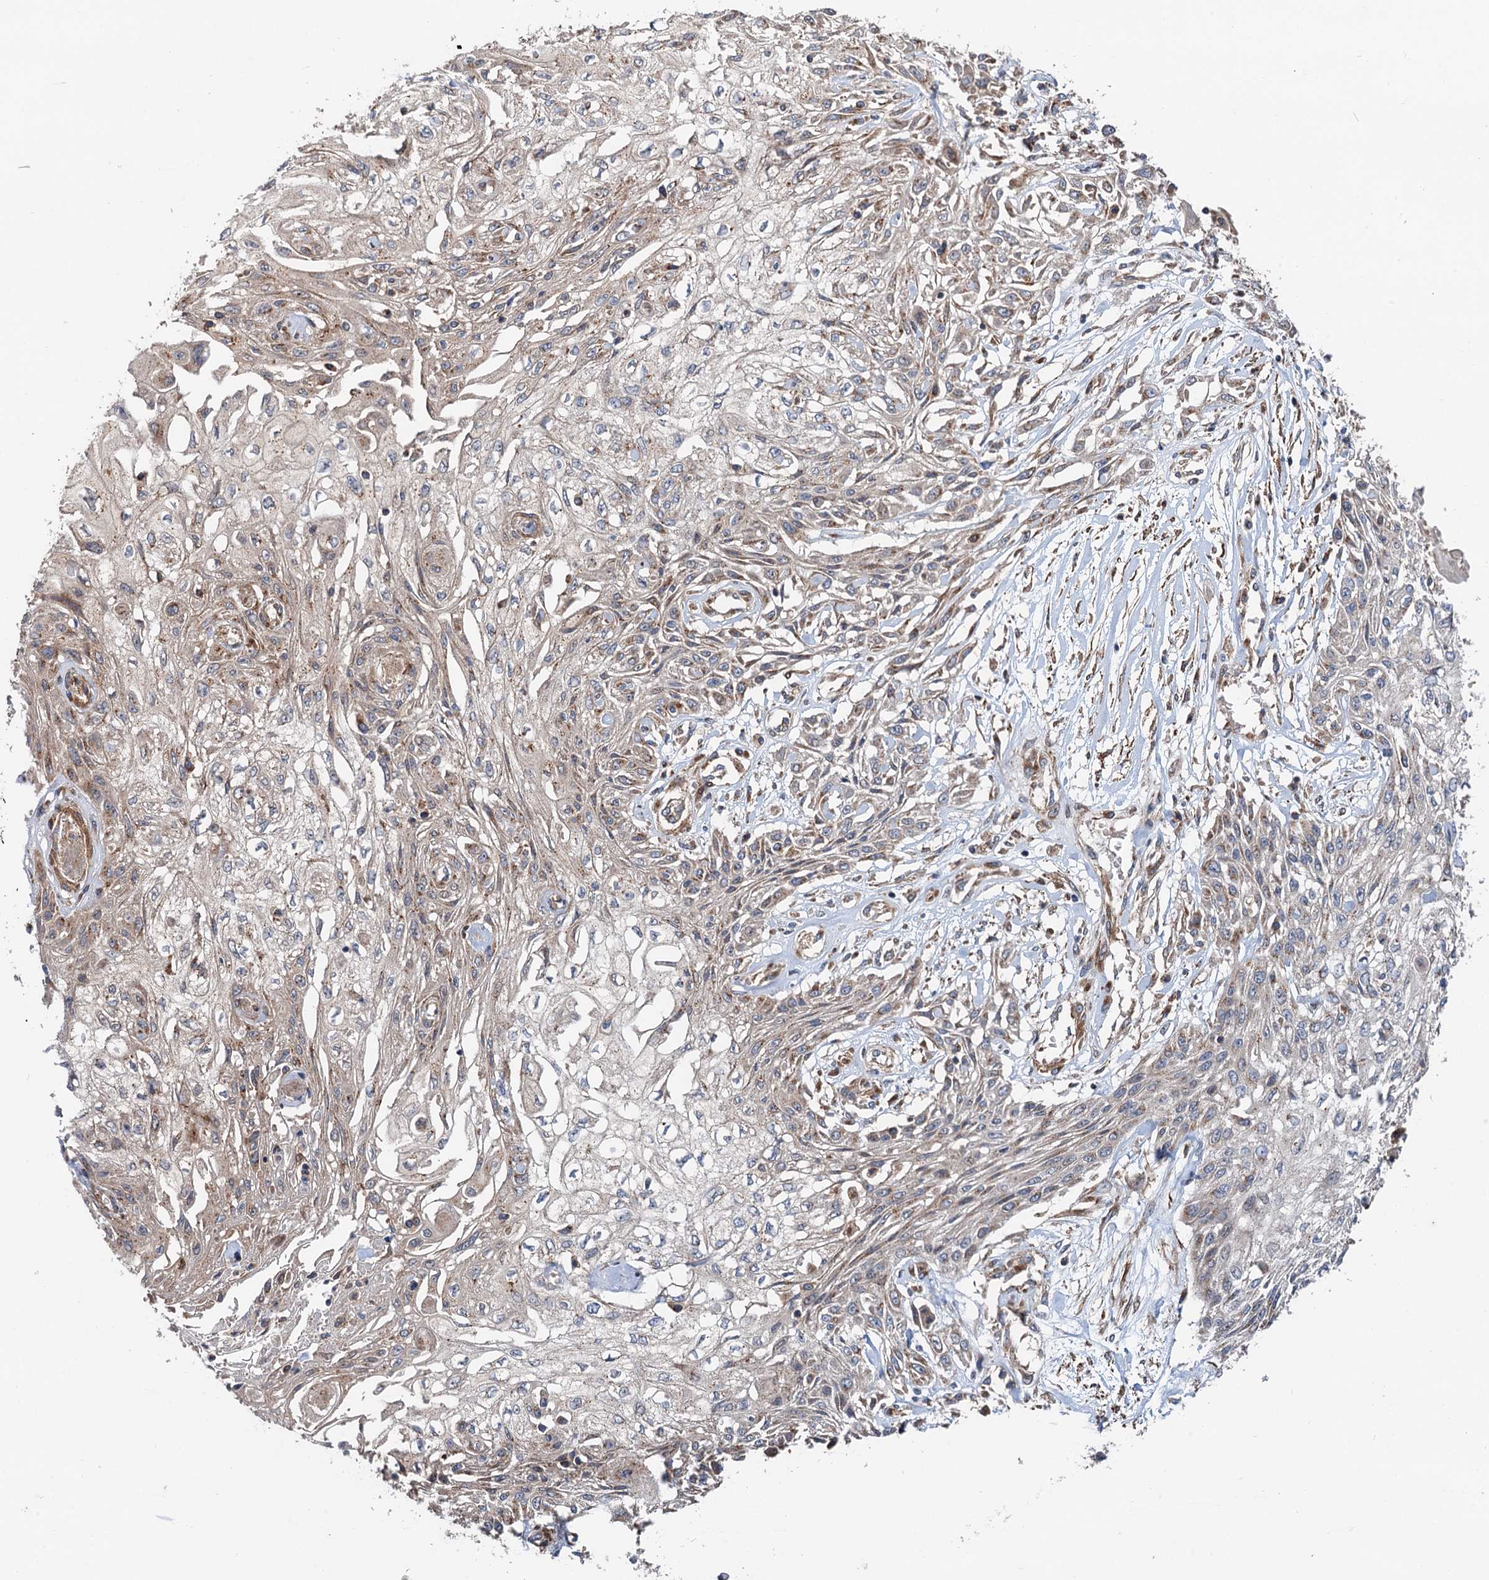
{"staining": {"intensity": "weak", "quantity": "25%-75%", "location": "cytoplasmic/membranous"}, "tissue": "skin cancer", "cell_type": "Tumor cells", "image_type": "cancer", "snomed": [{"axis": "morphology", "description": "Squamous cell carcinoma, NOS"}, {"axis": "morphology", "description": "Squamous cell carcinoma, metastatic, NOS"}, {"axis": "topography", "description": "Skin"}, {"axis": "topography", "description": "Lymph node"}], "caption": "IHC (DAB (3,3'-diaminobenzidine)) staining of human skin cancer (squamous cell carcinoma) demonstrates weak cytoplasmic/membranous protein positivity in about 25%-75% of tumor cells.", "gene": "ANKRD26", "patient": {"sex": "male", "age": 75}}